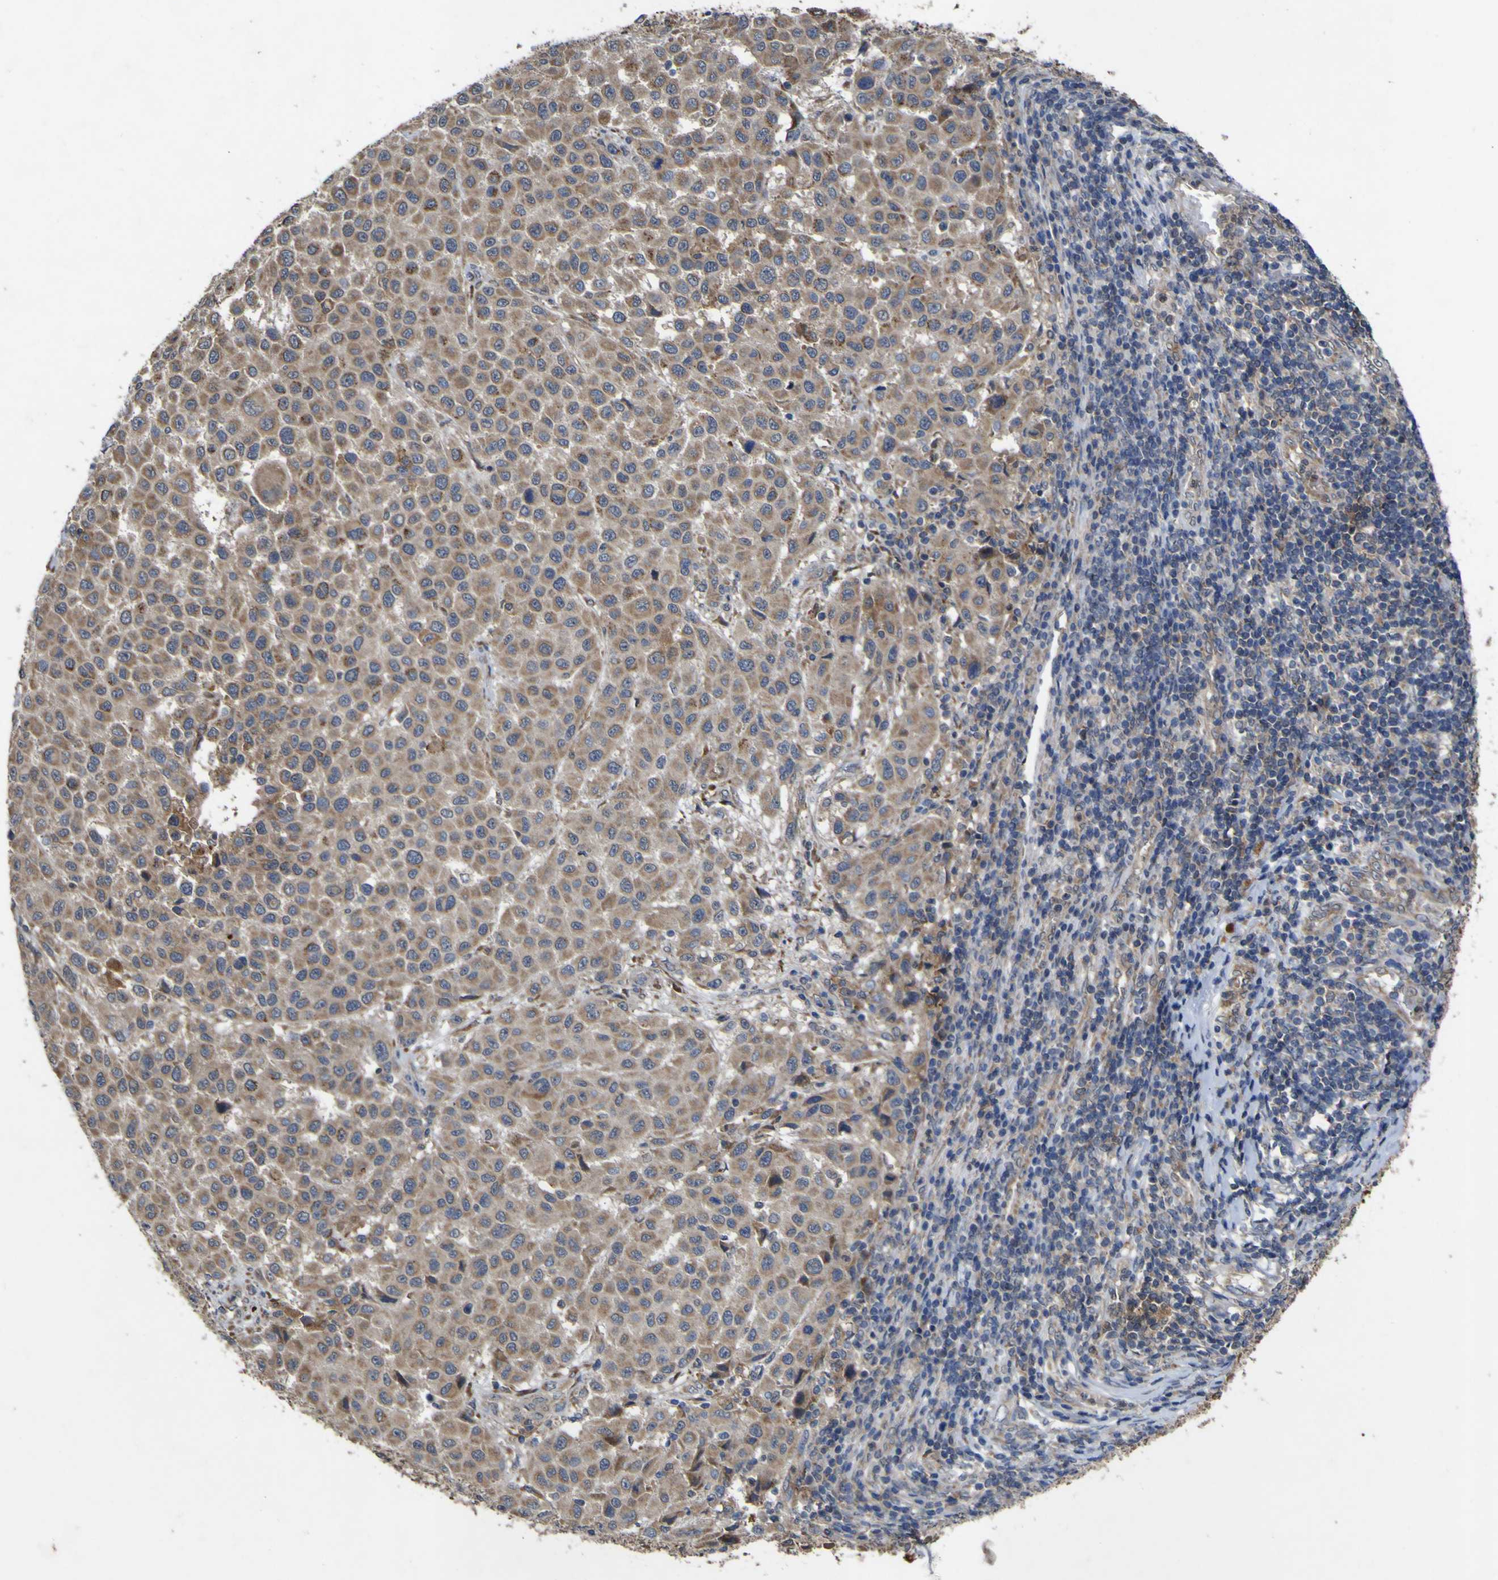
{"staining": {"intensity": "moderate", "quantity": ">75%", "location": "cytoplasmic/membranous"}, "tissue": "melanoma", "cell_type": "Tumor cells", "image_type": "cancer", "snomed": [{"axis": "morphology", "description": "Malignant melanoma, Metastatic site"}, {"axis": "topography", "description": "Lymph node"}], "caption": "Immunohistochemical staining of malignant melanoma (metastatic site) displays medium levels of moderate cytoplasmic/membranous staining in approximately >75% of tumor cells.", "gene": "IRAK2", "patient": {"sex": "male", "age": 61}}